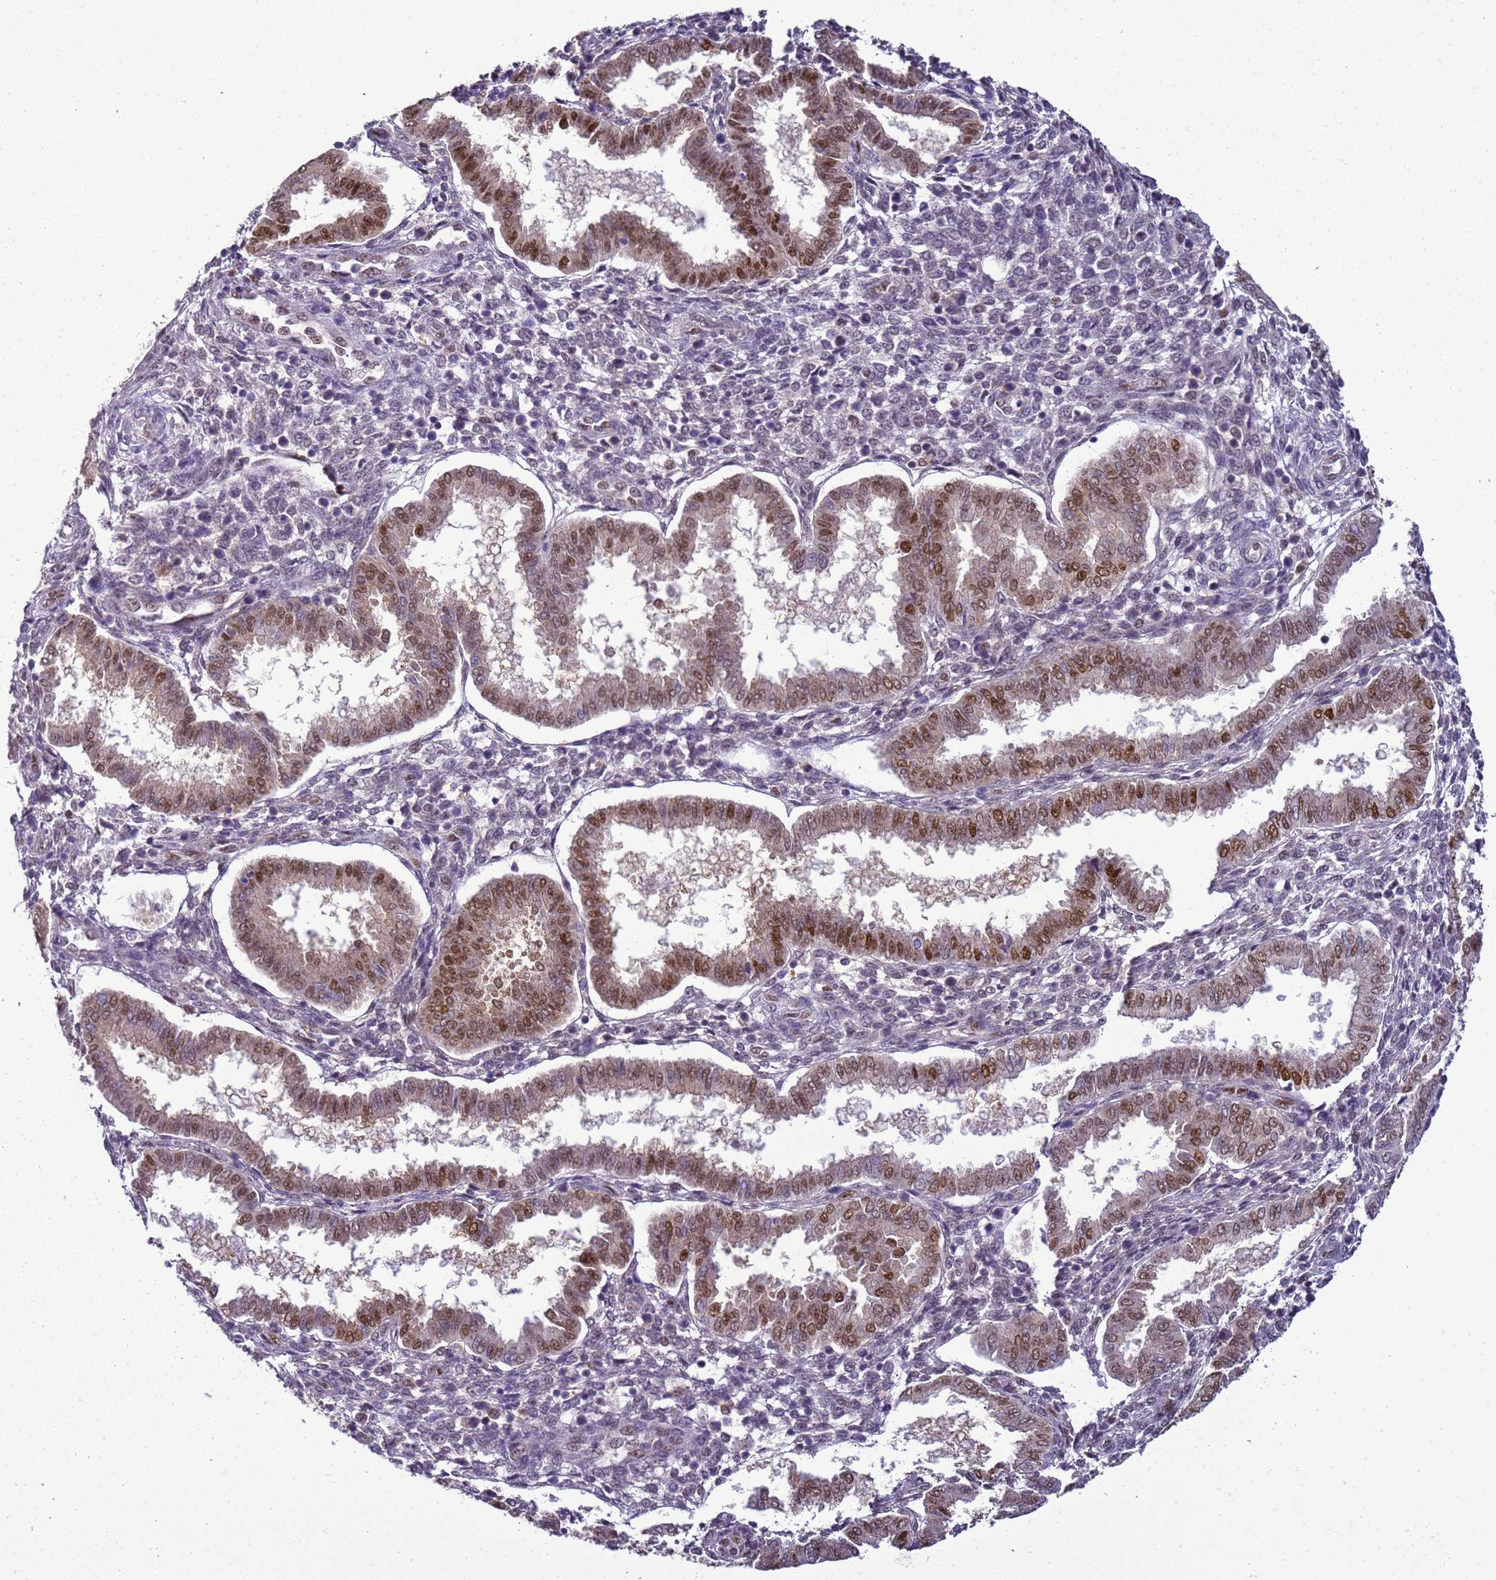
{"staining": {"intensity": "negative", "quantity": "none", "location": "none"}, "tissue": "endometrium", "cell_type": "Cells in endometrial stroma", "image_type": "normal", "snomed": [{"axis": "morphology", "description": "Normal tissue, NOS"}, {"axis": "topography", "description": "Endometrium"}], "caption": "The micrograph displays no significant expression in cells in endometrial stroma of endometrium.", "gene": "DDI2", "patient": {"sex": "female", "age": 24}}